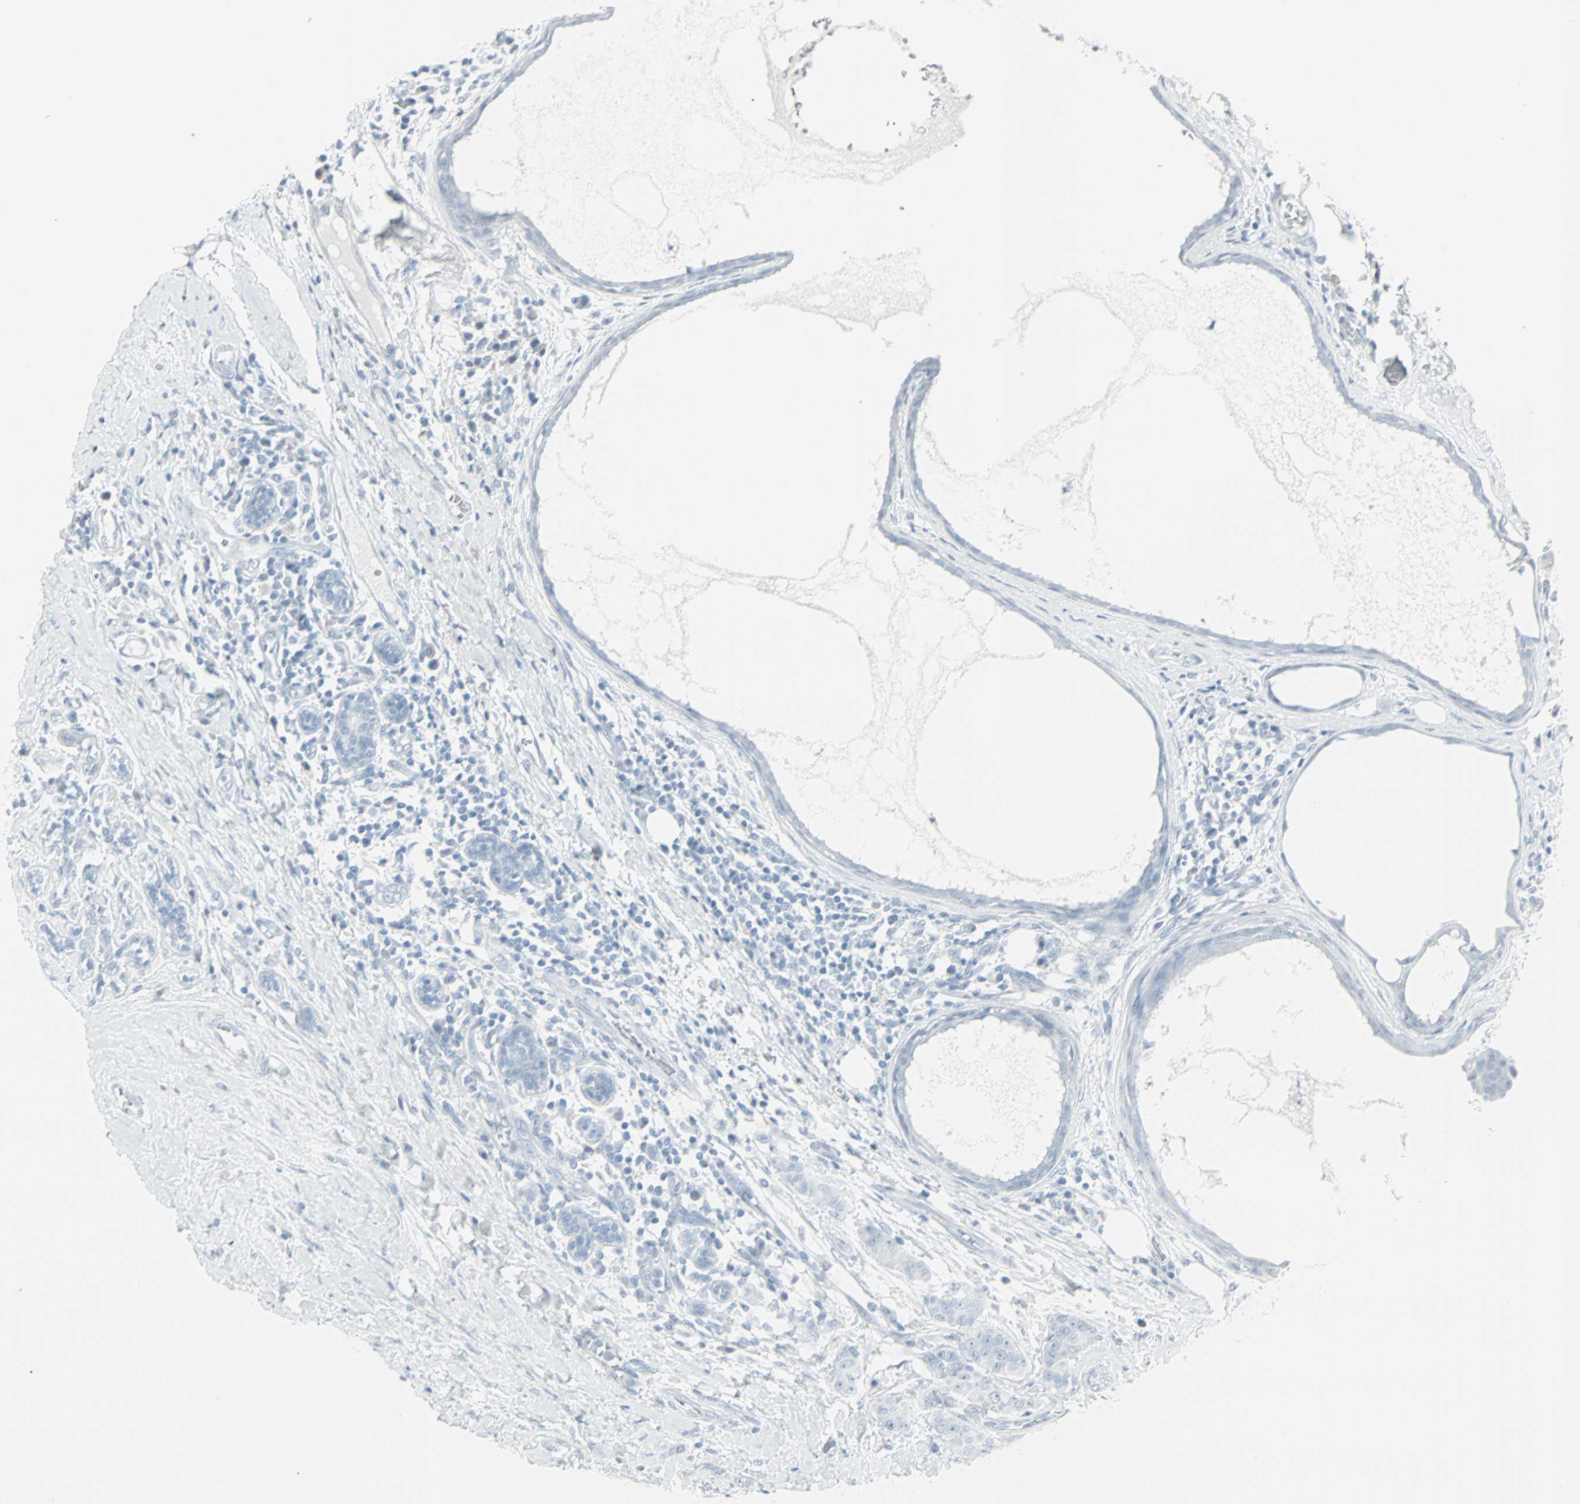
{"staining": {"intensity": "negative", "quantity": "none", "location": "none"}, "tissue": "breast cancer", "cell_type": "Tumor cells", "image_type": "cancer", "snomed": [{"axis": "morphology", "description": "Duct carcinoma"}, {"axis": "topography", "description": "Breast"}], "caption": "Immunohistochemistry photomicrograph of breast cancer stained for a protein (brown), which displays no positivity in tumor cells.", "gene": "LANCL3", "patient": {"sex": "female", "age": 40}}